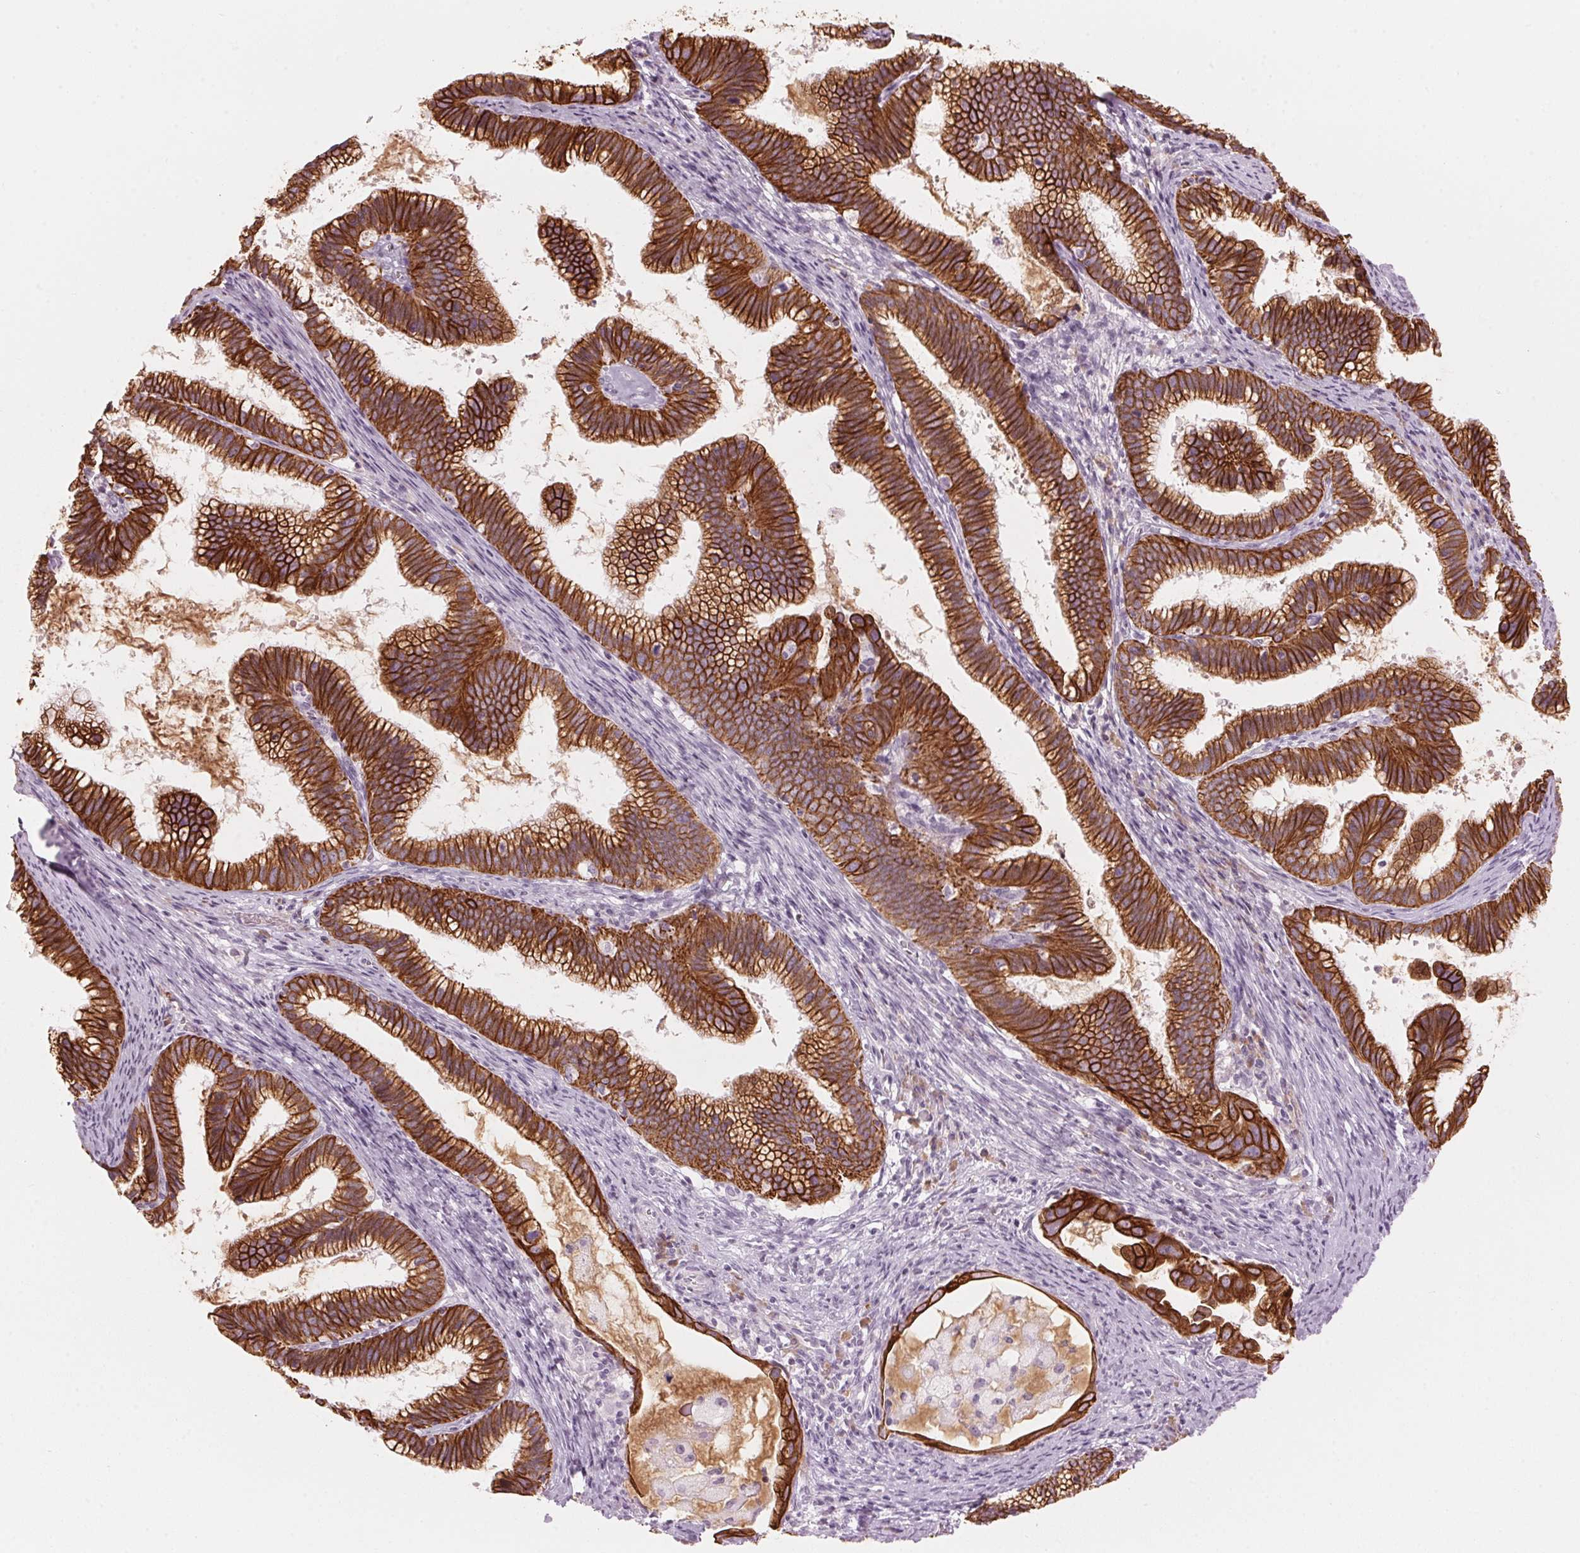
{"staining": {"intensity": "strong", "quantity": ">75%", "location": "cytoplasmic/membranous"}, "tissue": "cervical cancer", "cell_type": "Tumor cells", "image_type": "cancer", "snomed": [{"axis": "morphology", "description": "Adenocarcinoma, NOS"}, {"axis": "topography", "description": "Cervix"}], "caption": "Adenocarcinoma (cervical) stained with IHC reveals strong cytoplasmic/membranous staining in about >75% of tumor cells.", "gene": "SCTR", "patient": {"sex": "female", "age": 61}}